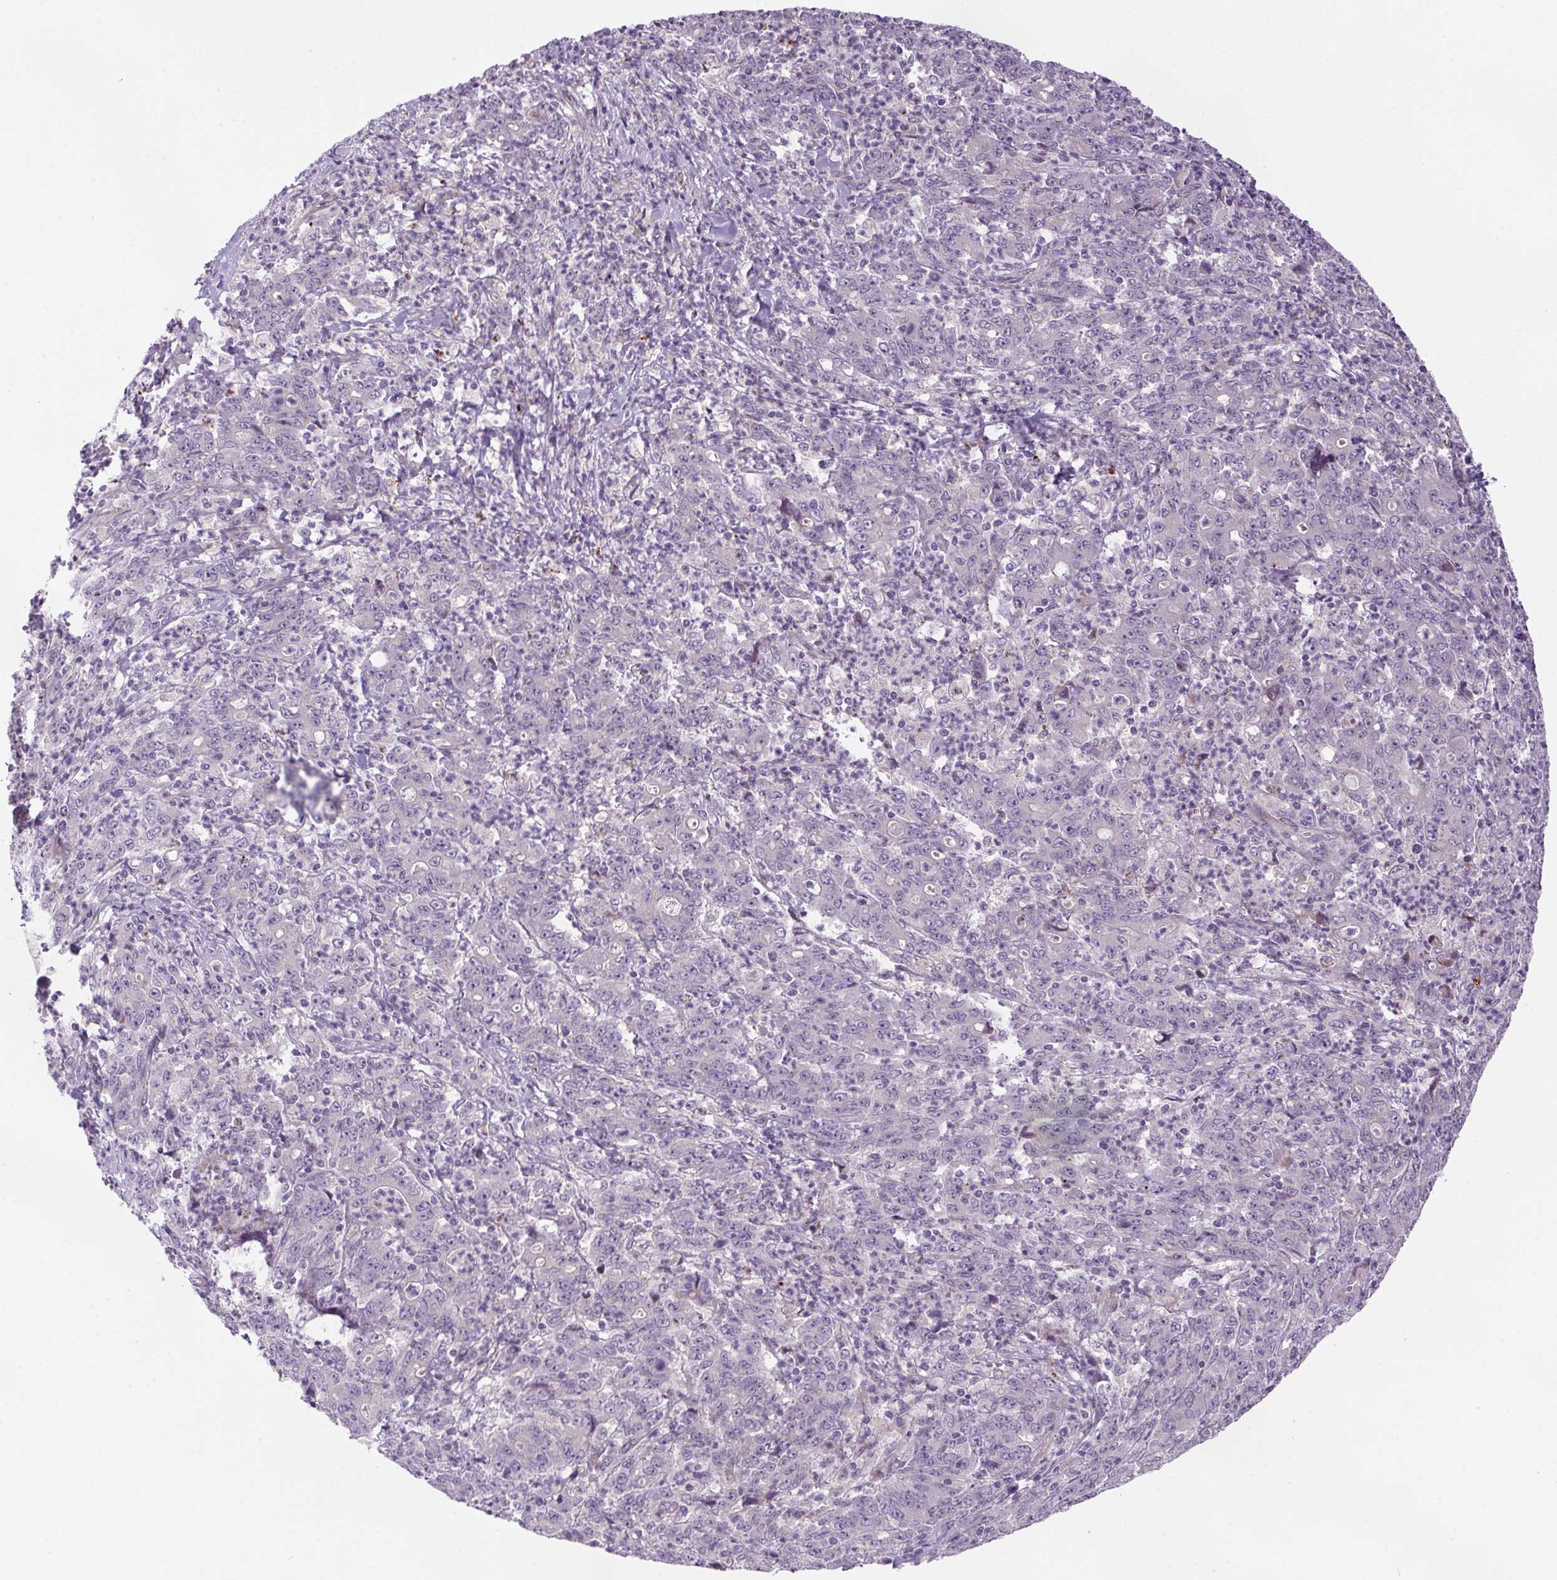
{"staining": {"intensity": "negative", "quantity": "none", "location": "none"}, "tissue": "stomach cancer", "cell_type": "Tumor cells", "image_type": "cancer", "snomed": [{"axis": "morphology", "description": "Adenocarcinoma, NOS"}, {"axis": "topography", "description": "Stomach, lower"}], "caption": "Immunohistochemistry histopathology image of neoplastic tissue: adenocarcinoma (stomach) stained with DAB (3,3'-diaminobenzidine) displays no significant protein positivity in tumor cells. The staining was performed using DAB (3,3'-diaminobenzidine) to visualize the protein expression in brown, while the nuclei were stained in blue with hematoxylin (Magnification: 20x).", "gene": "LRRTM1", "patient": {"sex": "female", "age": 71}}